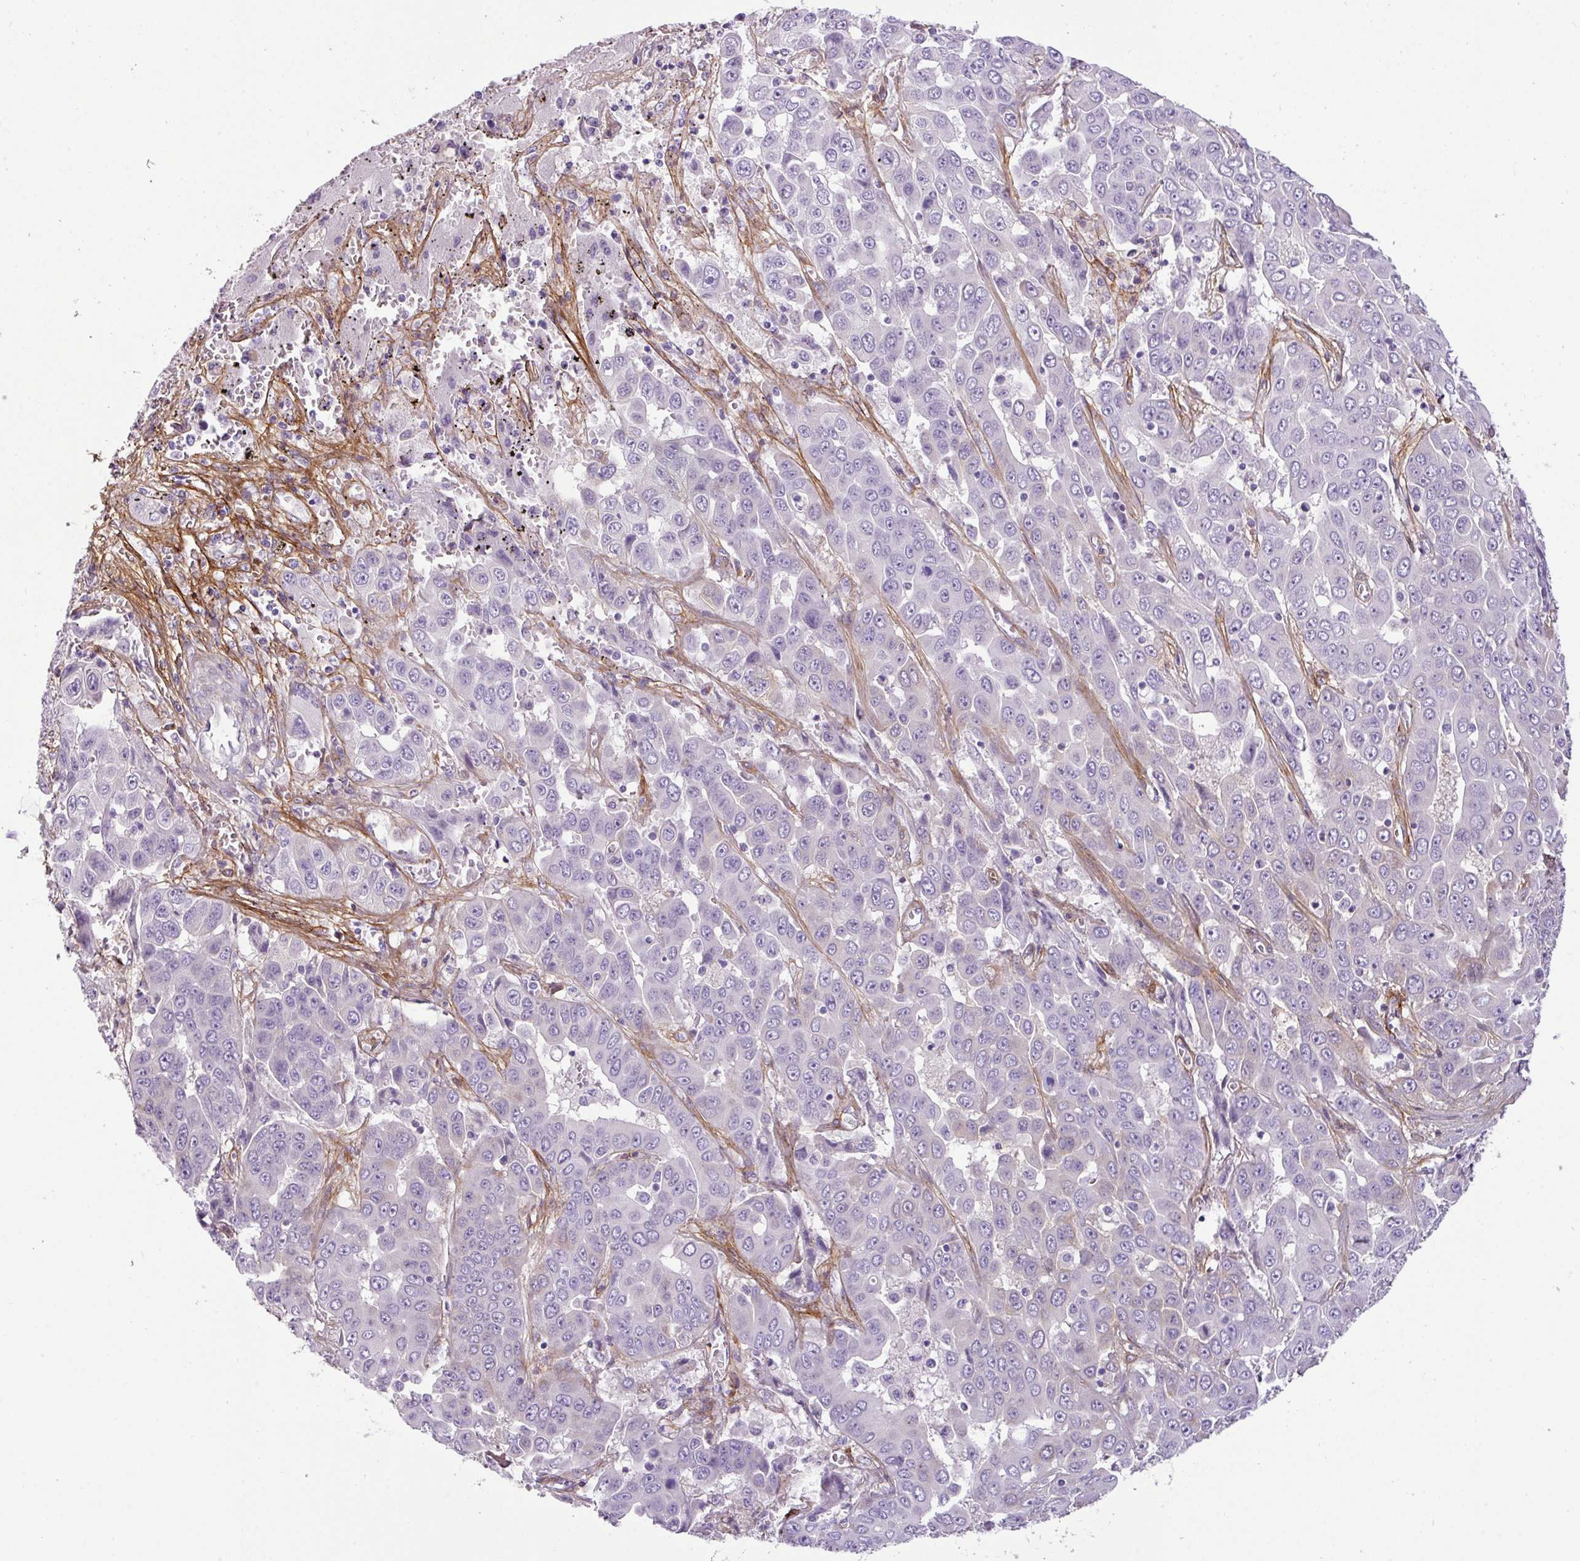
{"staining": {"intensity": "negative", "quantity": "none", "location": "none"}, "tissue": "liver cancer", "cell_type": "Tumor cells", "image_type": "cancer", "snomed": [{"axis": "morphology", "description": "Cholangiocarcinoma"}, {"axis": "topography", "description": "Liver"}], "caption": "DAB immunohistochemical staining of human cholangiocarcinoma (liver) exhibits no significant expression in tumor cells. (DAB immunohistochemistry (IHC) visualized using brightfield microscopy, high magnification).", "gene": "PARD6G", "patient": {"sex": "female", "age": 52}}